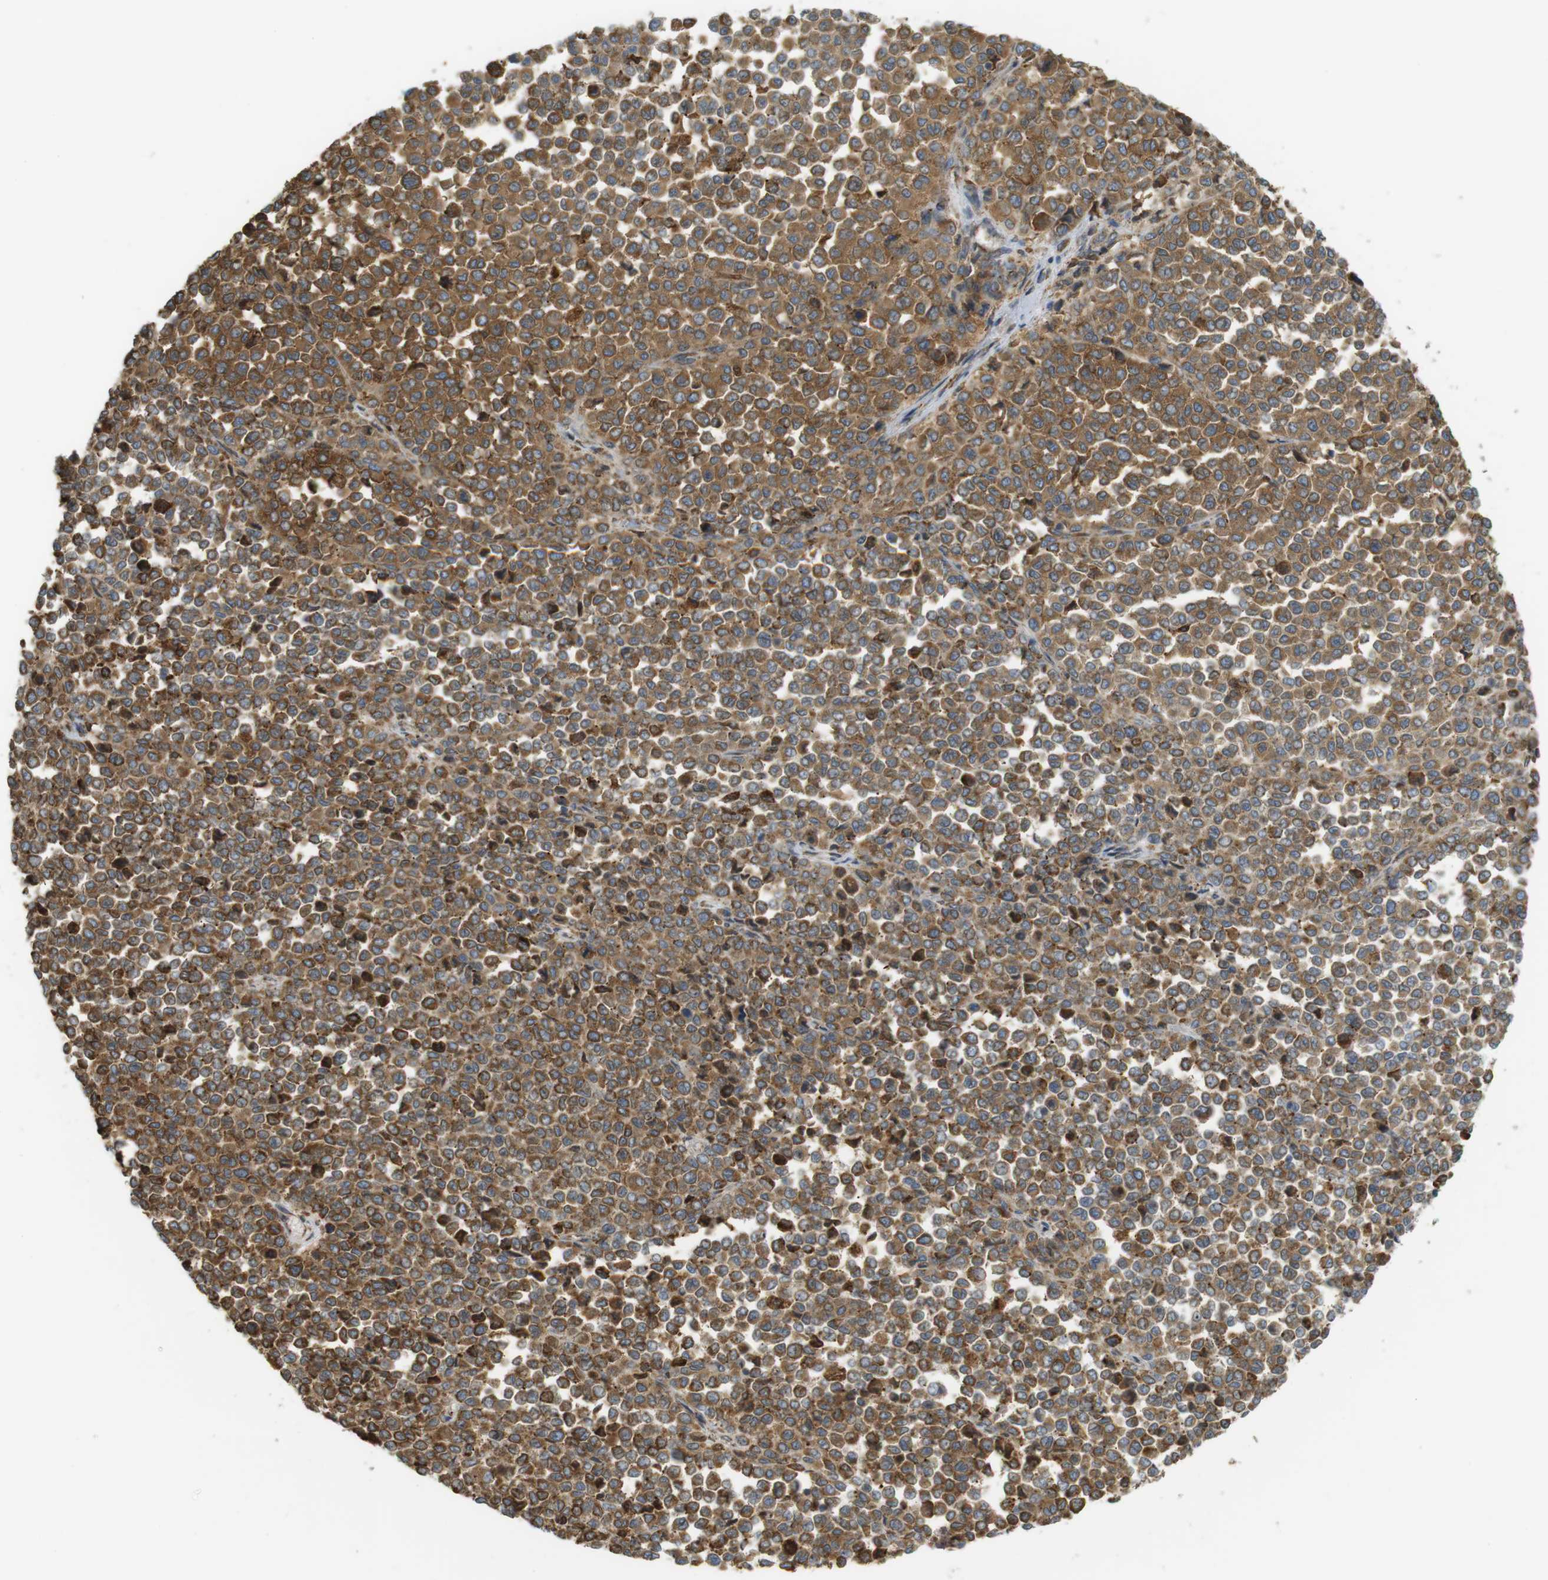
{"staining": {"intensity": "moderate", "quantity": ">75%", "location": "cytoplasmic/membranous"}, "tissue": "melanoma", "cell_type": "Tumor cells", "image_type": "cancer", "snomed": [{"axis": "morphology", "description": "Malignant melanoma, Metastatic site"}, {"axis": "topography", "description": "Pancreas"}], "caption": "This image shows malignant melanoma (metastatic site) stained with immunohistochemistry to label a protein in brown. The cytoplasmic/membranous of tumor cells show moderate positivity for the protein. Nuclei are counter-stained blue.", "gene": "MBOAT2", "patient": {"sex": "female", "age": 30}}